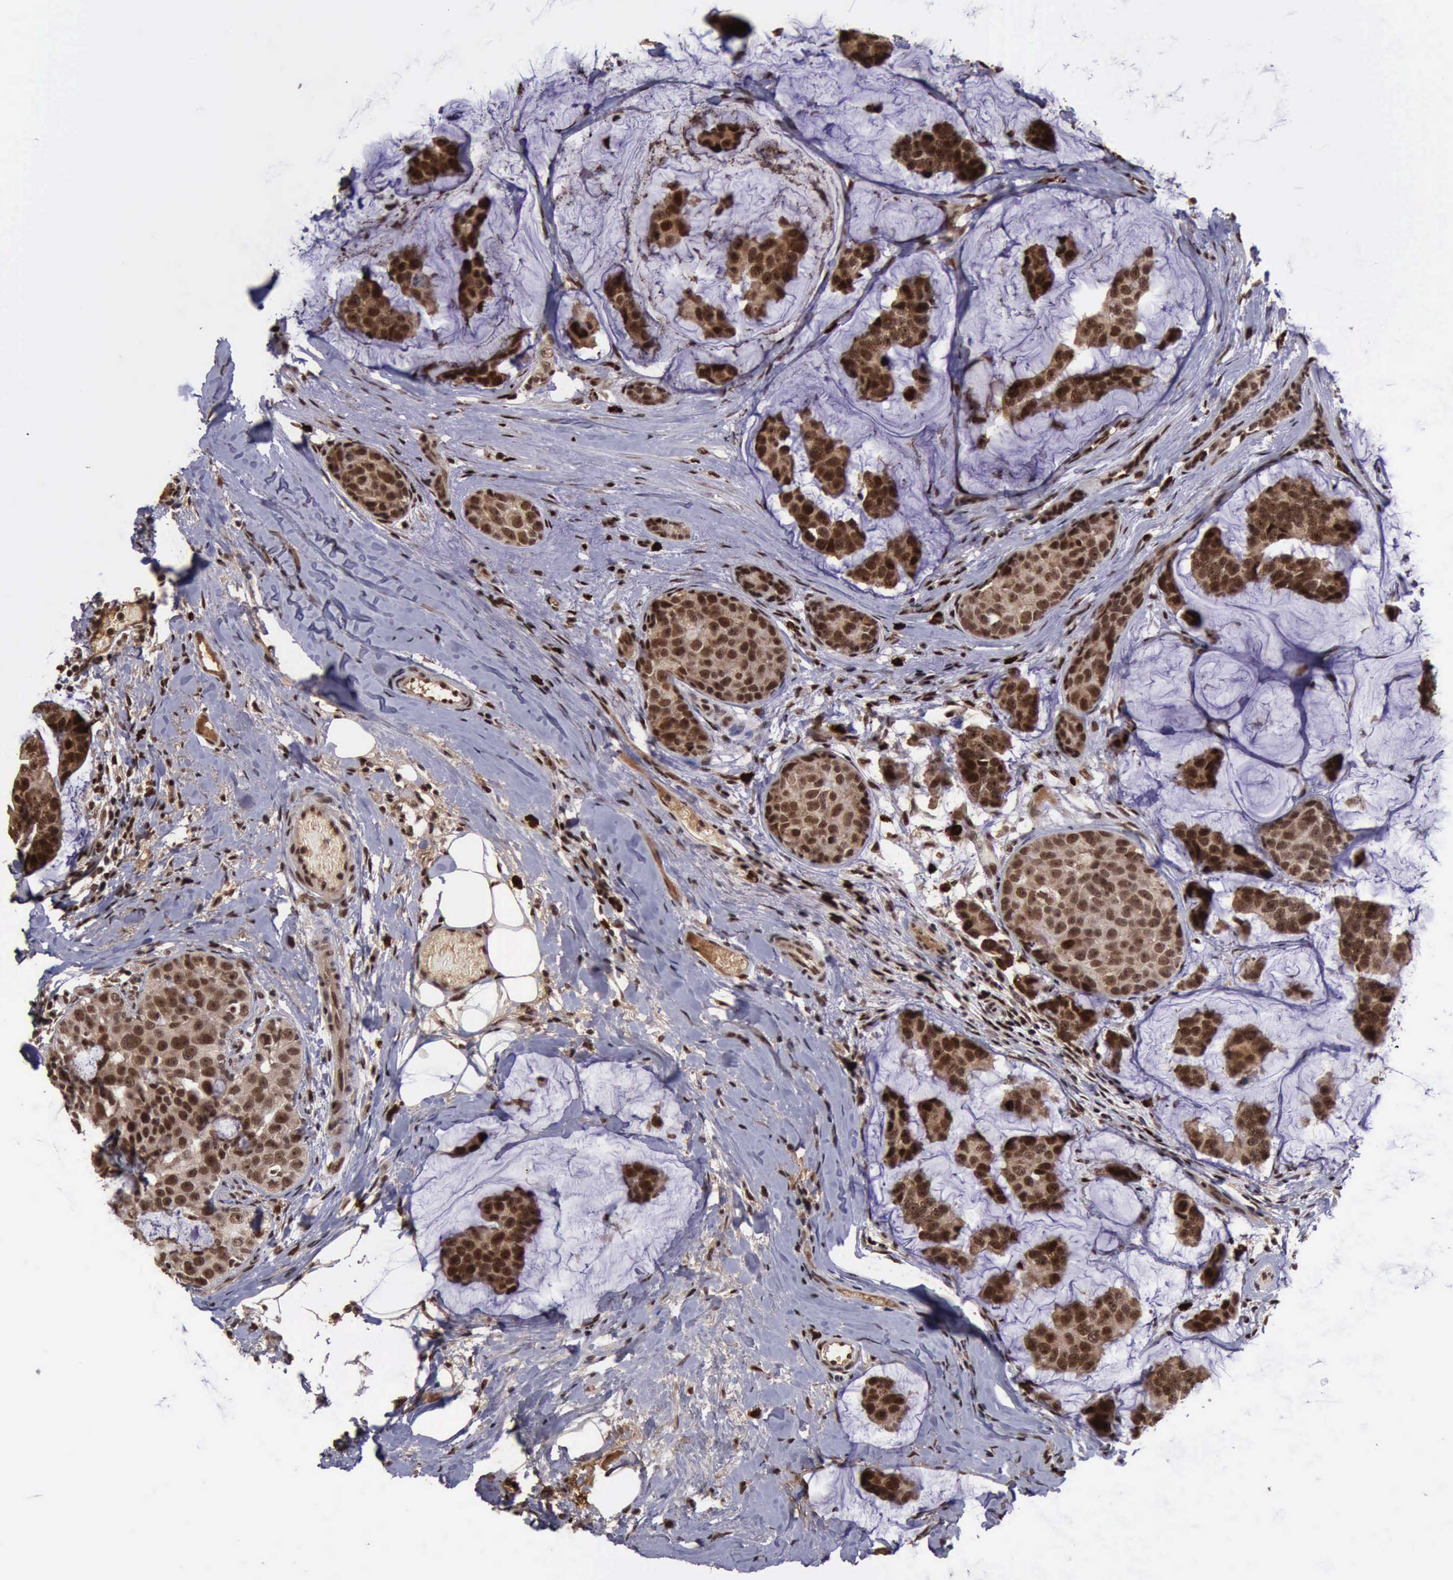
{"staining": {"intensity": "strong", "quantity": ">75%", "location": "cytoplasmic/membranous,nuclear"}, "tissue": "breast cancer", "cell_type": "Tumor cells", "image_type": "cancer", "snomed": [{"axis": "morphology", "description": "Normal tissue, NOS"}, {"axis": "morphology", "description": "Duct carcinoma"}, {"axis": "topography", "description": "Breast"}], "caption": "The immunohistochemical stain highlights strong cytoplasmic/membranous and nuclear positivity in tumor cells of infiltrating ductal carcinoma (breast) tissue.", "gene": "TRMT2A", "patient": {"sex": "female", "age": 50}}